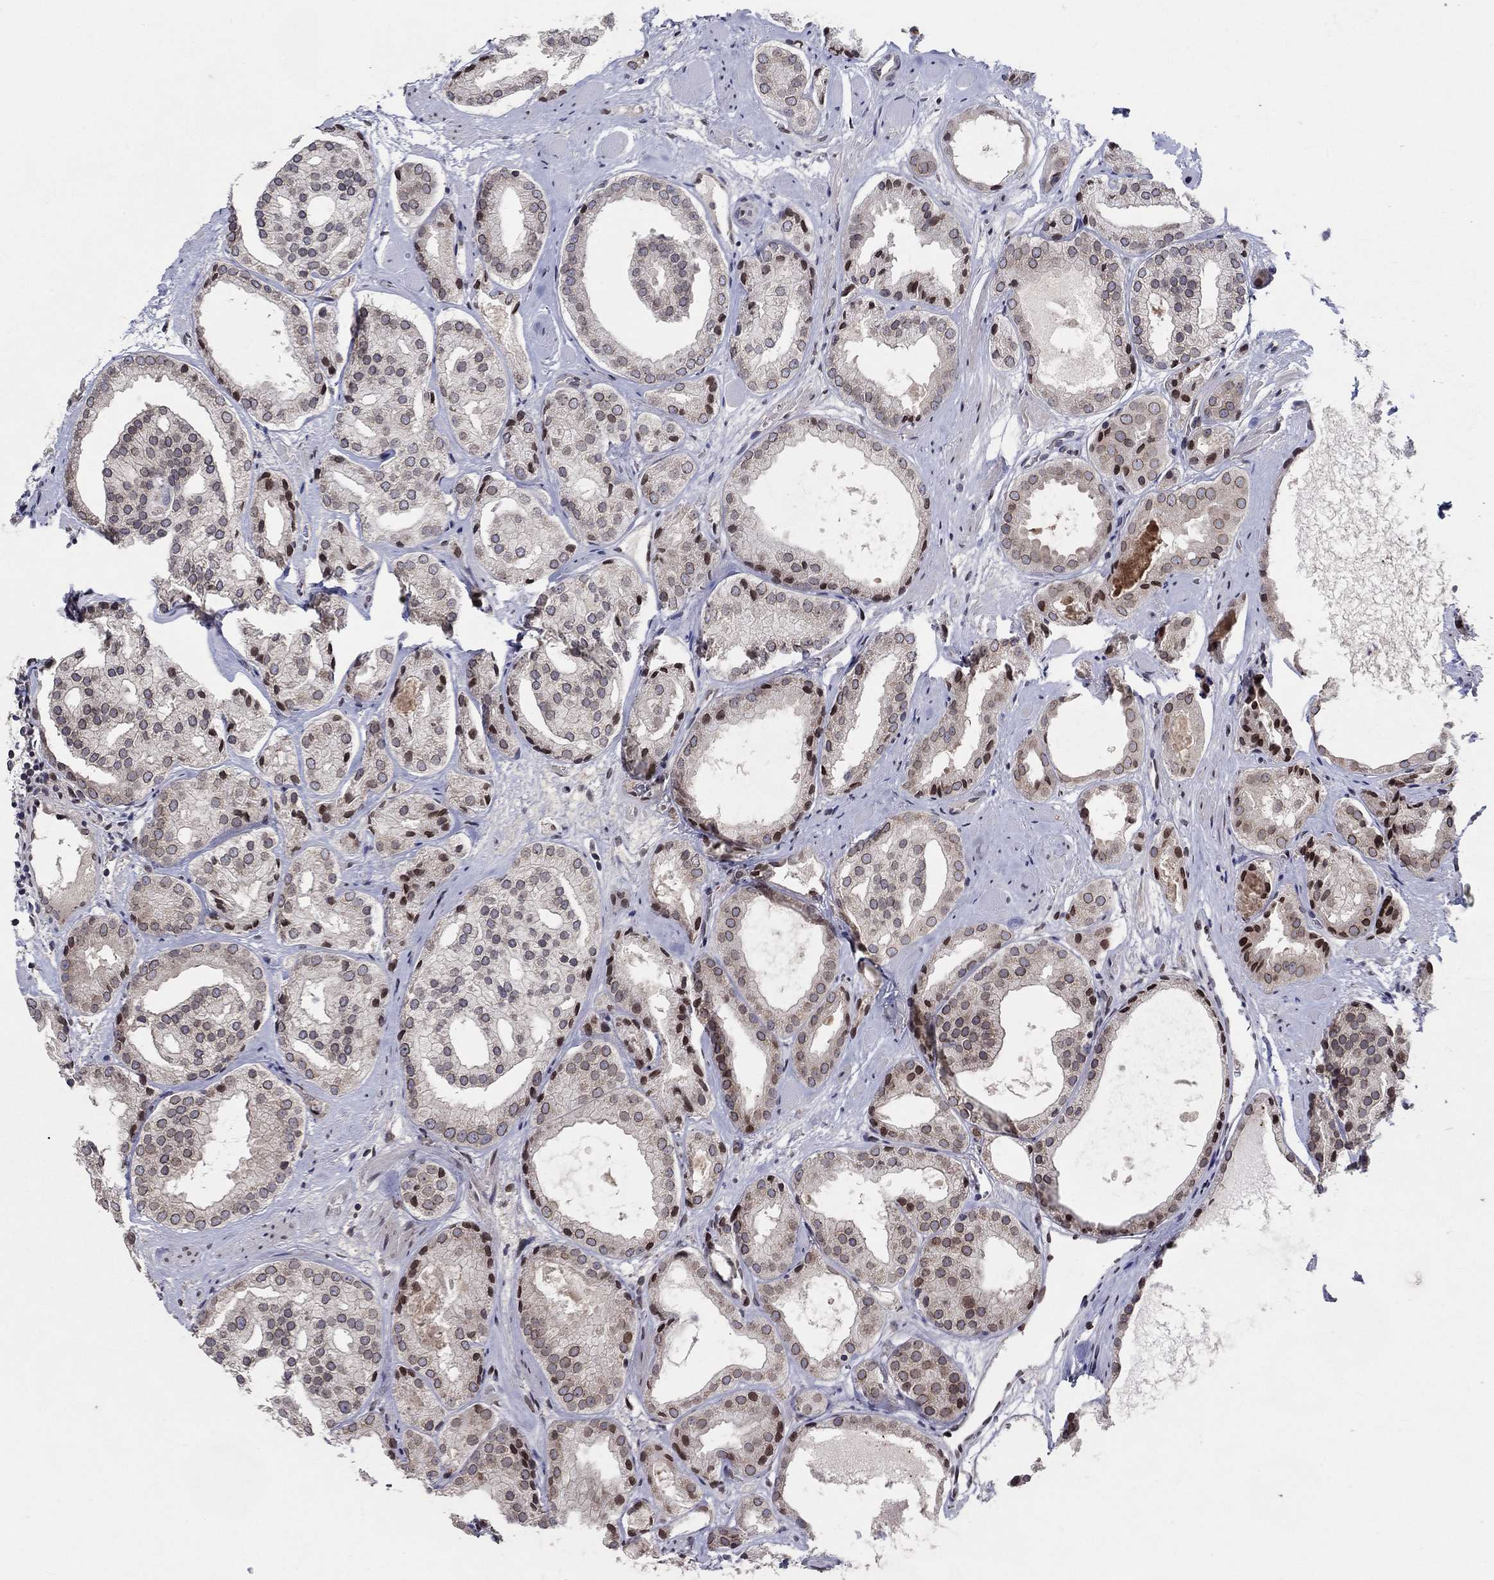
{"staining": {"intensity": "strong", "quantity": "<25%", "location": "nuclear"}, "tissue": "prostate cancer", "cell_type": "Tumor cells", "image_type": "cancer", "snomed": [{"axis": "morphology", "description": "Adenocarcinoma, Low grade"}, {"axis": "topography", "description": "Prostate"}], "caption": "Immunohistochemistry (IHC) of prostate cancer displays medium levels of strong nuclear staining in about <25% of tumor cells. The staining was performed using DAB (3,3'-diaminobenzidine), with brown indicating positive protein expression. Nuclei are stained blue with hematoxylin.", "gene": "CETN3", "patient": {"sex": "male", "age": 69}}